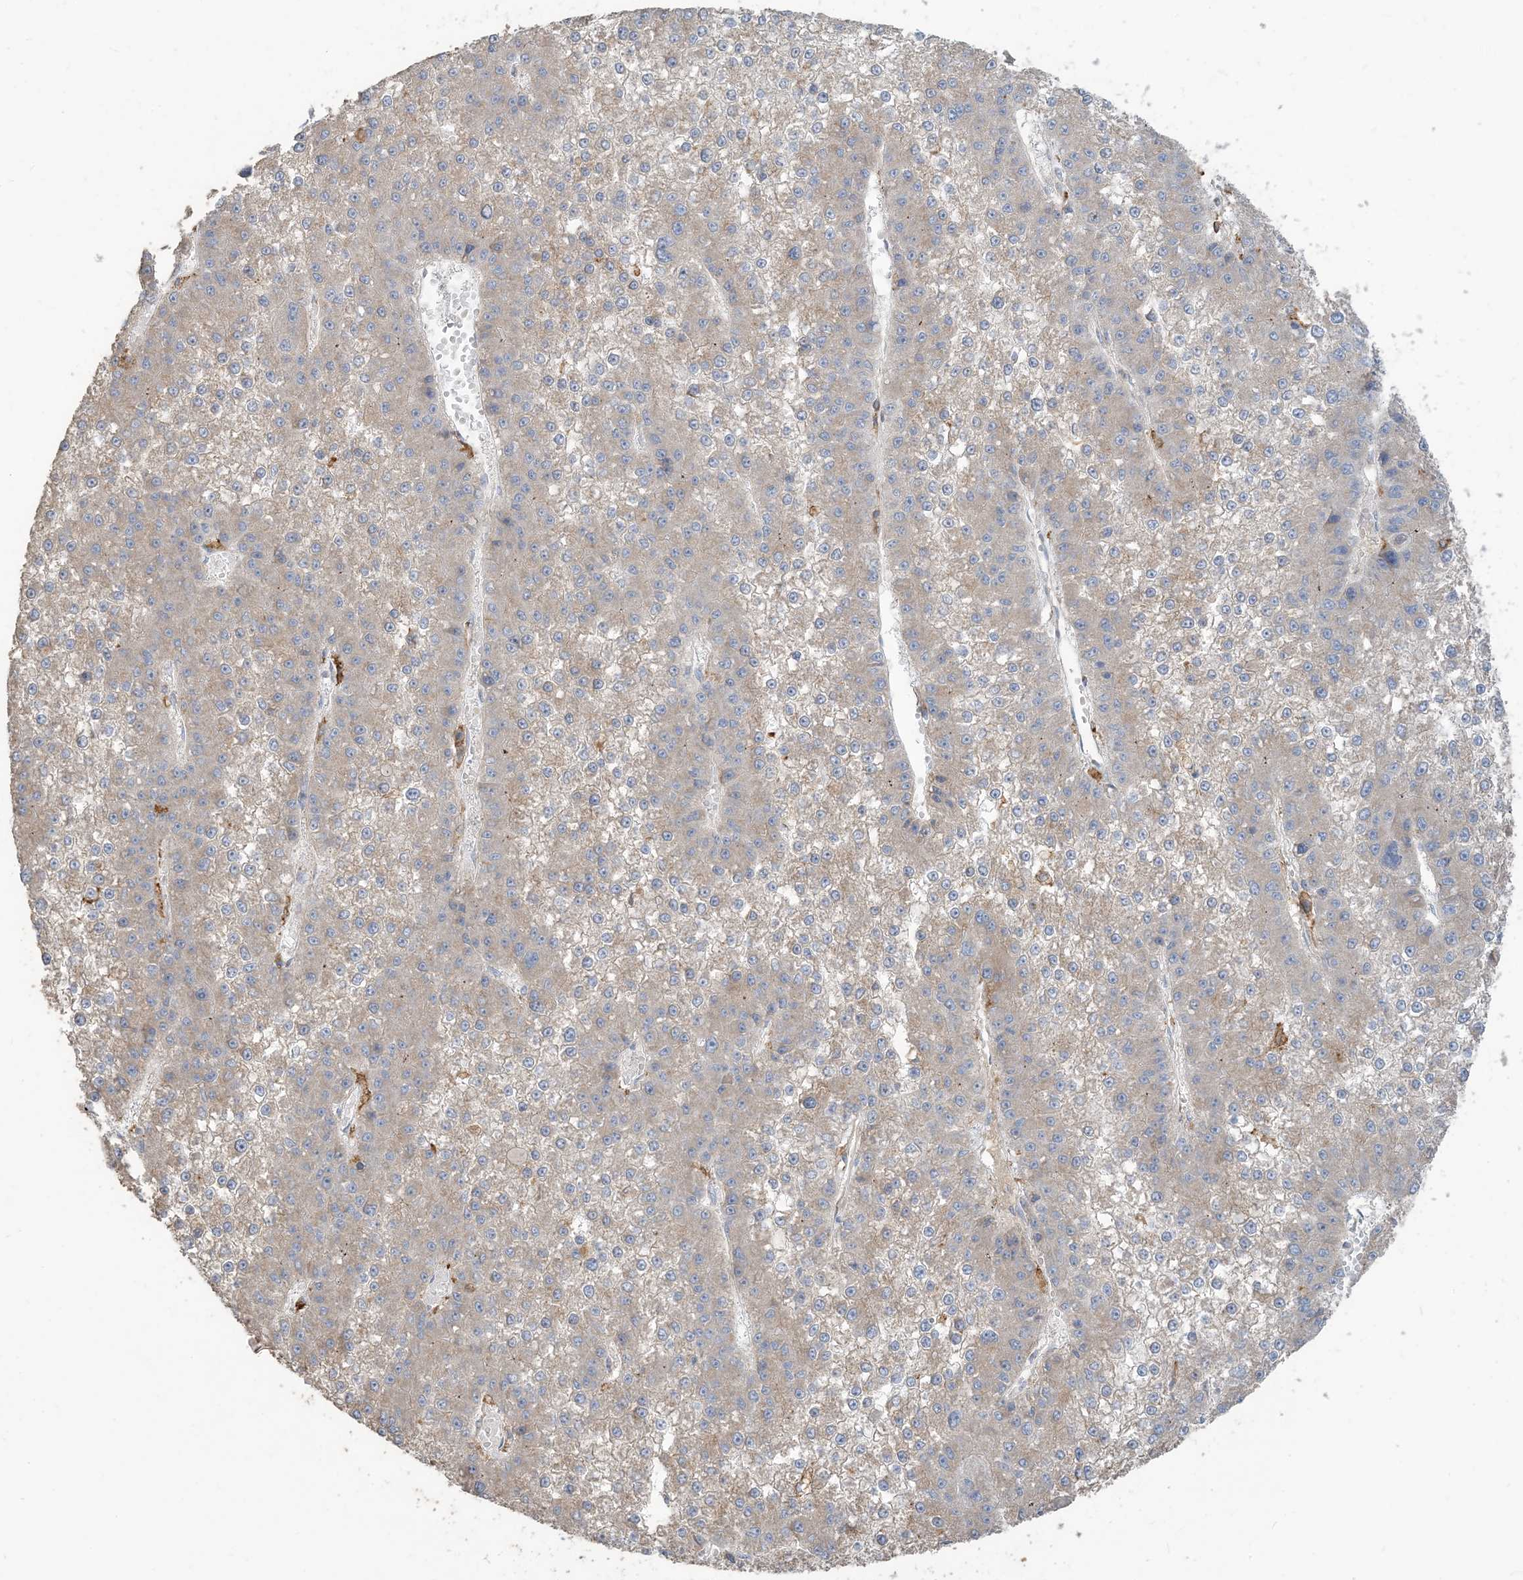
{"staining": {"intensity": "weak", "quantity": "<25%", "location": "cytoplasmic/membranous"}, "tissue": "liver cancer", "cell_type": "Tumor cells", "image_type": "cancer", "snomed": [{"axis": "morphology", "description": "Carcinoma, Hepatocellular, NOS"}, {"axis": "topography", "description": "Liver"}], "caption": "High power microscopy micrograph of an immunohistochemistry (IHC) micrograph of liver cancer, revealing no significant expression in tumor cells. Brightfield microscopy of immunohistochemistry (IHC) stained with DAB (3,3'-diaminobenzidine) (brown) and hematoxylin (blue), captured at high magnification.", "gene": "PEAR1", "patient": {"sex": "female", "age": 73}}